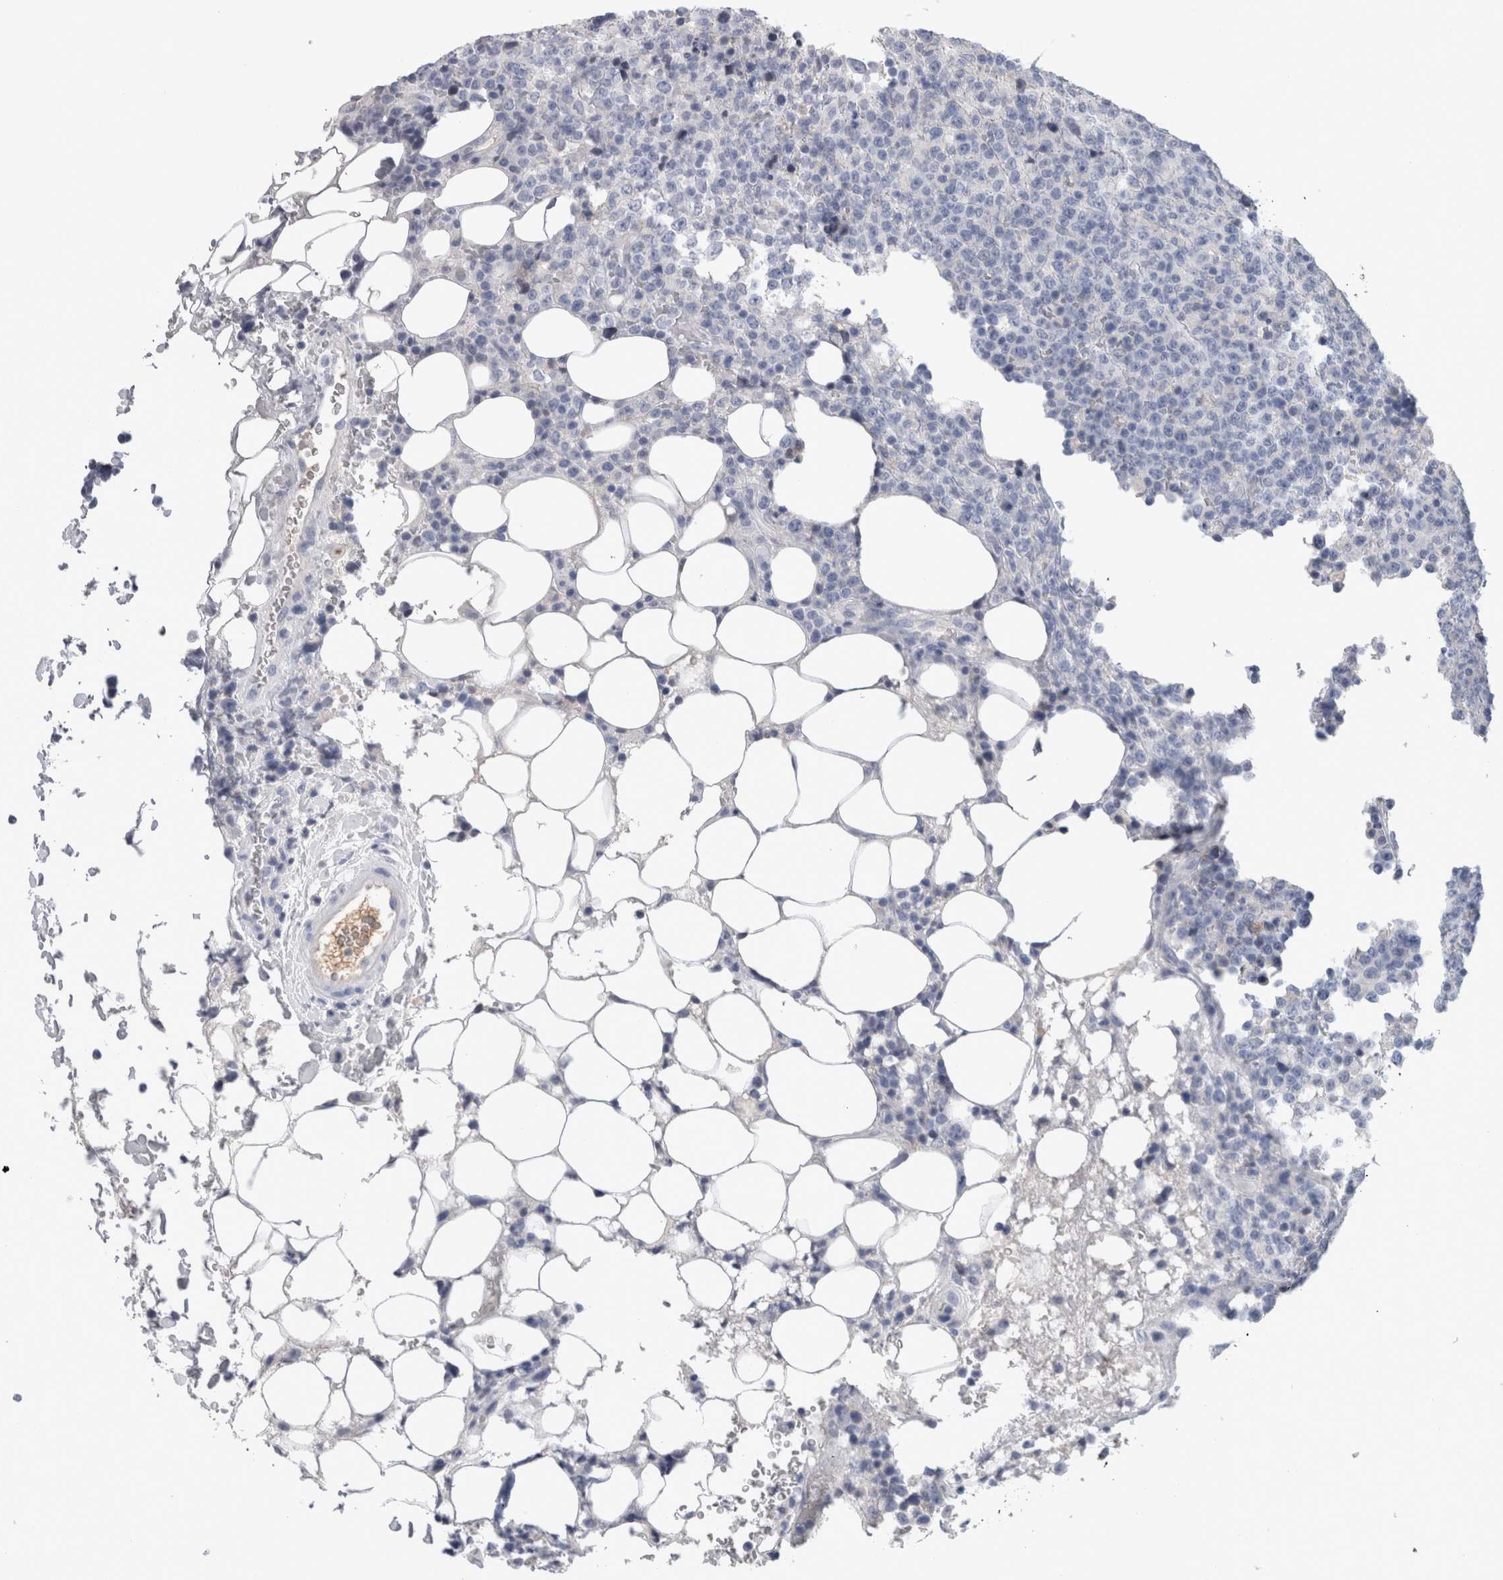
{"staining": {"intensity": "negative", "quantity": "none", "location": "none"}, "tissue": "lymphoma", "cell_type": "Tumor cells", "image_type": "cancer", "snomed": [{"axis": "morphology", "description": "Malignant lymphoma, non-Hodgkin's type, High grade"}, {"axis": "topography", "description": "Lymph node"}], "caption": "The micrograph shows no significant staining in tumor cells of high-grade malignant lymphoma, non-Hodgkin's type.", "gene": "CA8", "patient": {"sex": "male", "age": 13}}